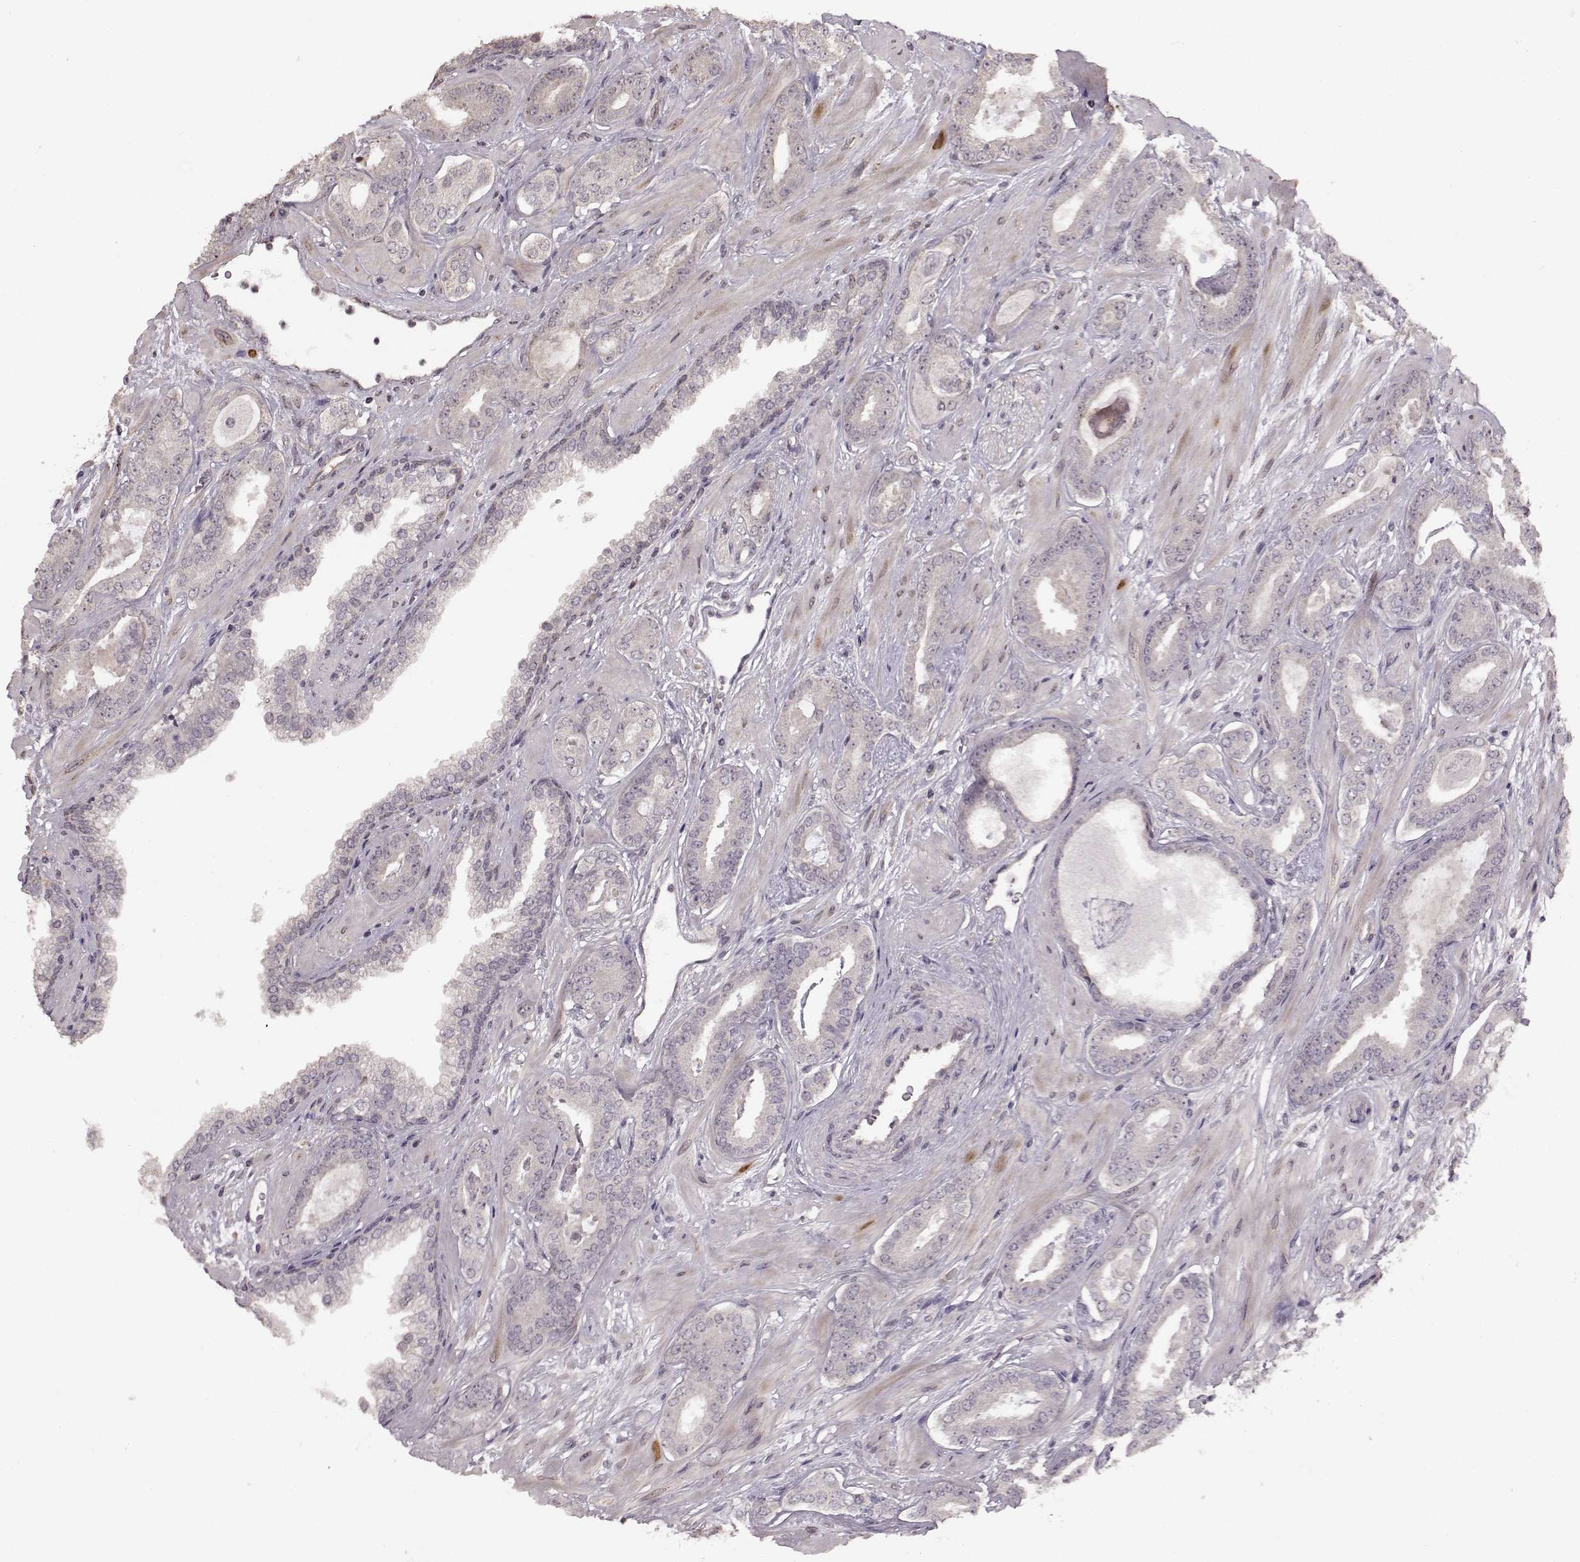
{"staining": {"intensity": "negative", "quantity": "none", "location": "none"}, "tissue": "prostate cancer", "cell_type": "Tumor cells", "image_type": "cancer", "snomed": [{"axis": "morphology", "description": "Adenocarcinoma, Low grade"}, {"axis": "topography", "description": "Prostate"}], "caption": "An immunohistochemistry (IHC) micrograph of prostate cancer (adenocarcinoma (low-grade)) is shown. There is no staining in tumor cells of prostate cancer (adenocarcinoma (low-grade)).", "gene": "FSHB", "patient": {"sex": "male", "age": 61}}